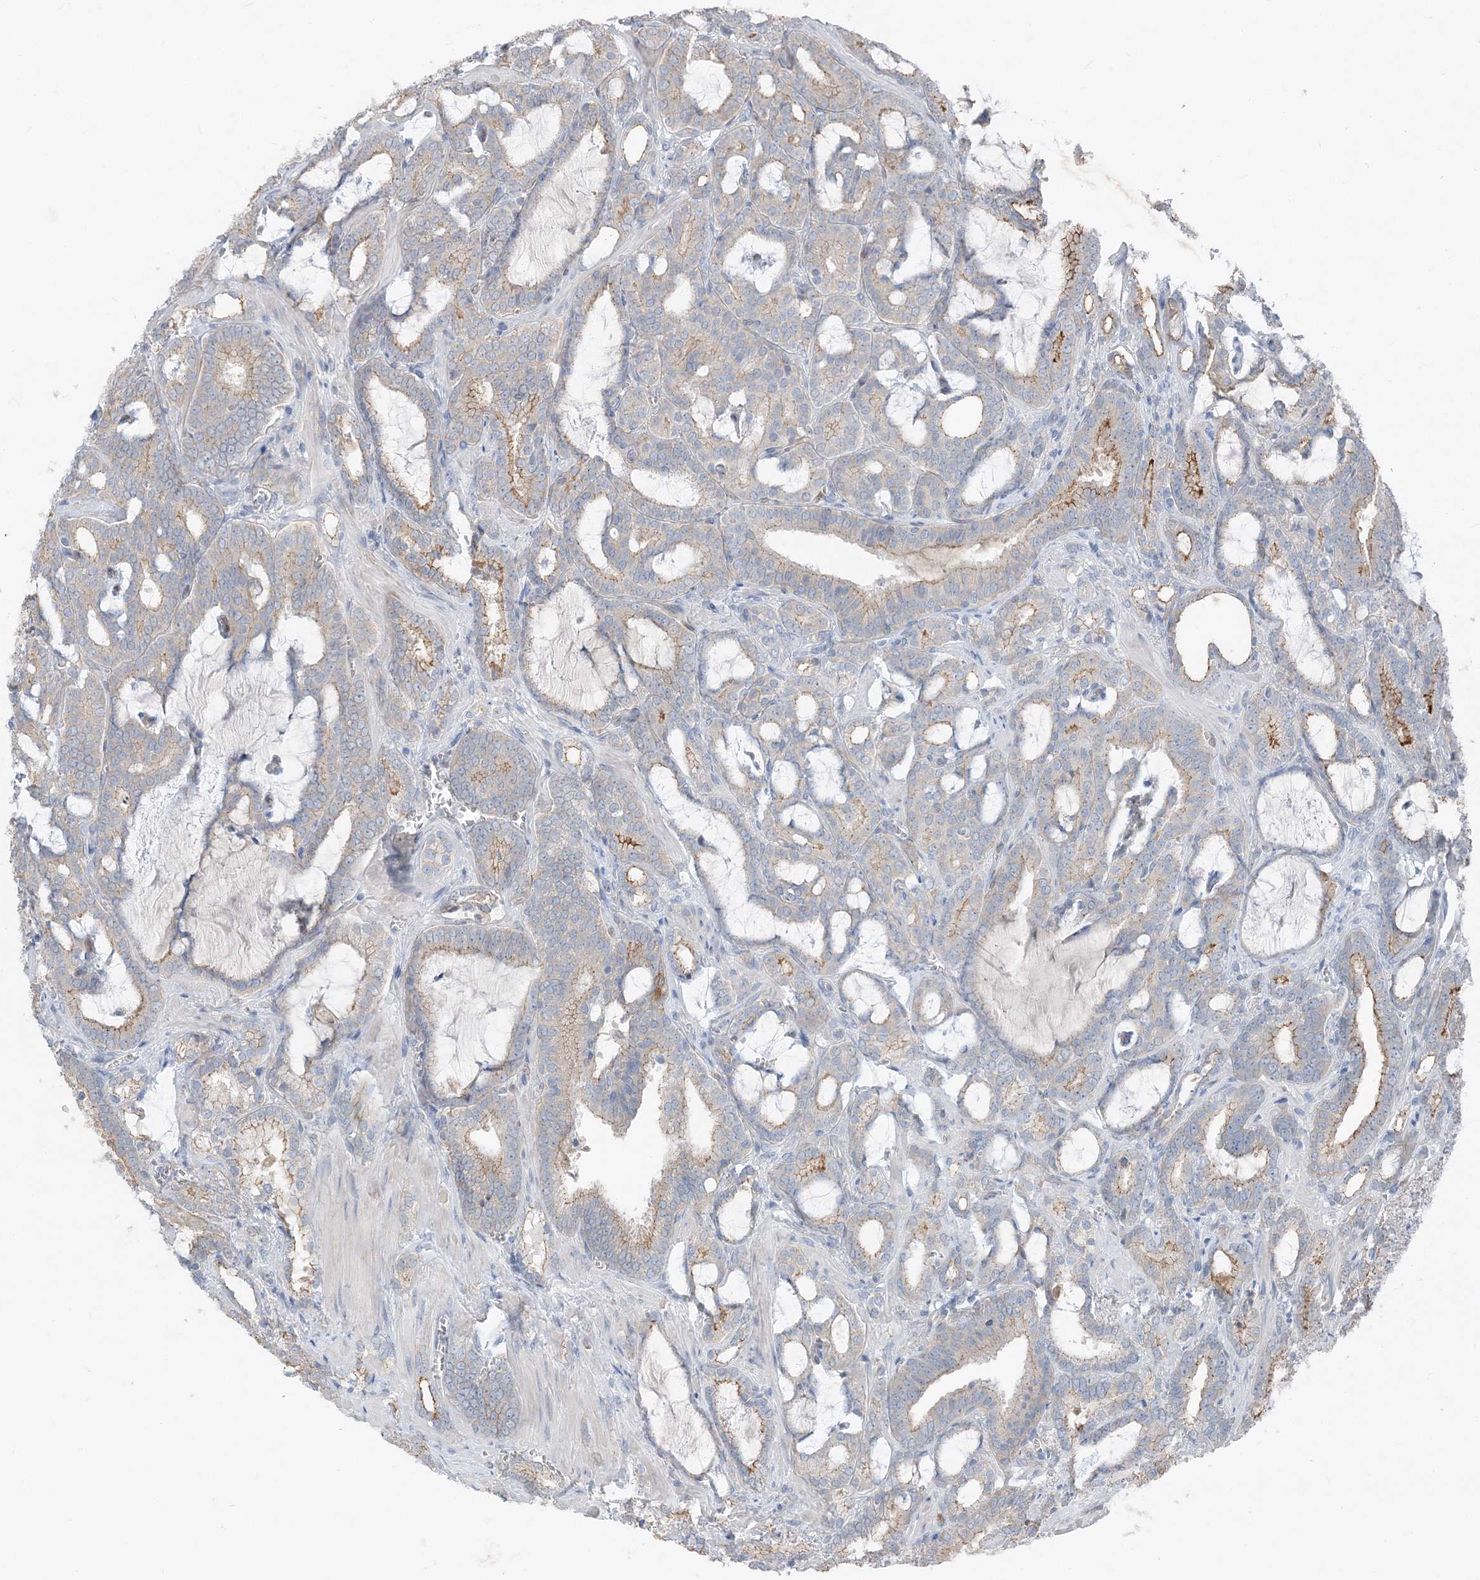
{"staining": {"intensity": "weak", "quantity": "<25%", "location": "cytoplasmic/membranous"}, "tissue": "prostate cancer", "cell_type": "Tumor cells", "image_type": "cancer", "snomed": [{"axis": "morphology", "description": "Adenocarcinoma, High grade"}, {"axis": "topography", "description": "Prostate and seminal vesicle, NOS"}], "caption": "The image displays no staining of tumor cells in prostate adenocarcinoma (high-grade).", "gene": "NCOA7", "patient": {"sex": "male", "age": 67}}